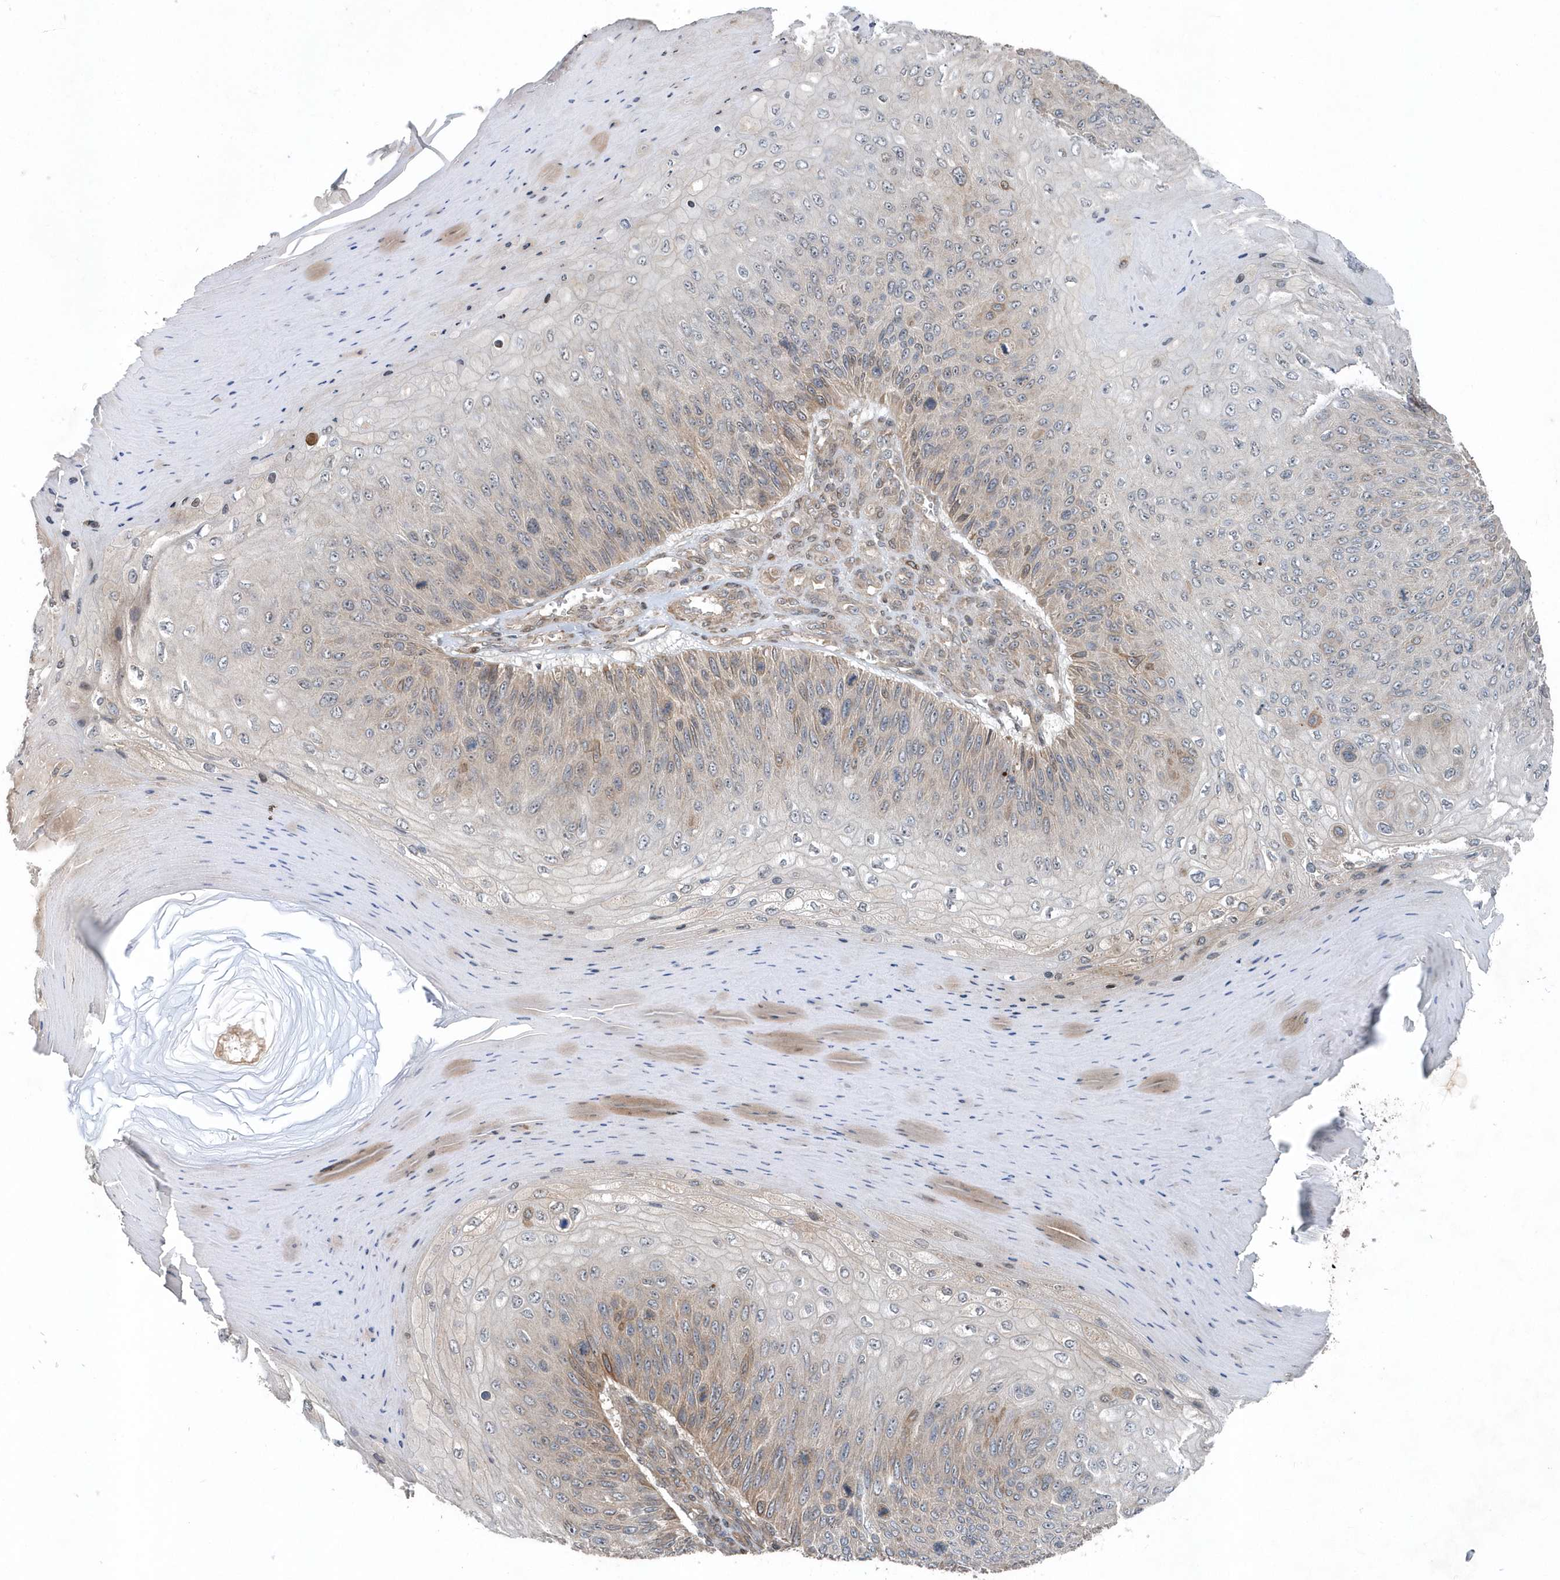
{"staining": {"intensity": "moderate", "quantity": "<25%", "location": "cytoplasmic/membranous"}, "tissue": "skin cancer", "cell_type": "Tumor cells", "image_type": "cancer", "snomed": [{"axis": "morphology", "description": "Squamous cell carcinoma, NOS"}, {"axis": "topography", "description": "Skin"}], "caption": "DAB (3,3'-diaminobenzidine) immunohistochemical staining of human skin cancer shows moderate cytoplasmic/membranous protein positivity in about <25% of tumor cells. Immunohistochemistry (ihc) stains the protein of interest in brown and the nuclei are stained blue.", "gene": "MCC", "patient": {"sex": "female", "age": 88}}